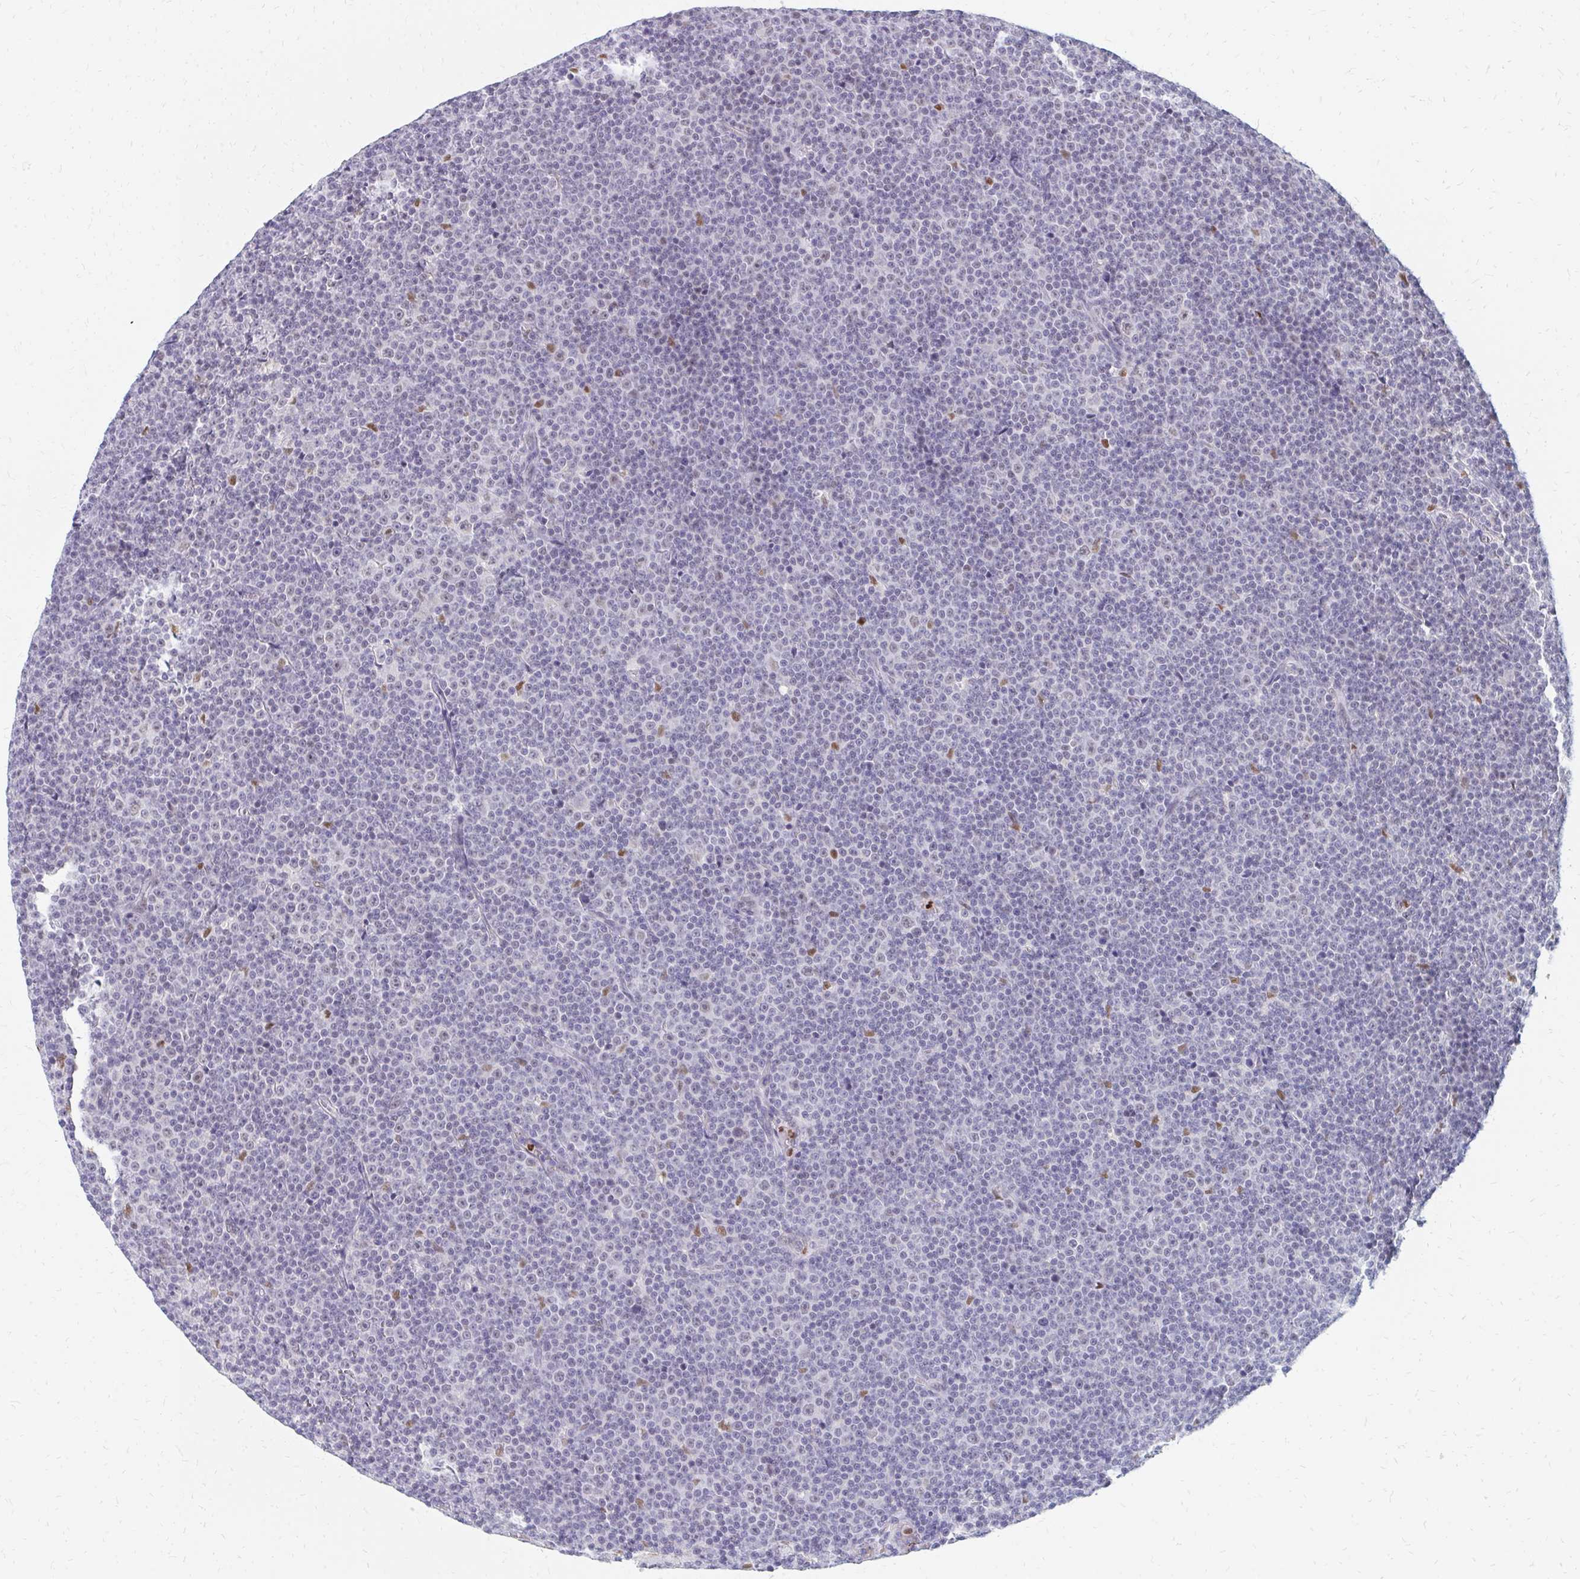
{"staining": {"intensity": "negative", "quantity": "none", "location": "none"}, "tissue": "lymphoma", "cell_type": "Tumor cells", "image_type": "cancer", "snomed": [{"axis": "morphology", "description": "Malignant lymphoma, non-Hodgkin's type, Low grade"}, {"axis": "topography", "description": "Lymph node"}], "caption": "Micrograph shows no protein staining in tumor cells of malignant lymphoma, non-Hodgkin's type (low-grade) tissue.", "gene": "PLK3", "patient": {"sex": "female", "age": 67}}